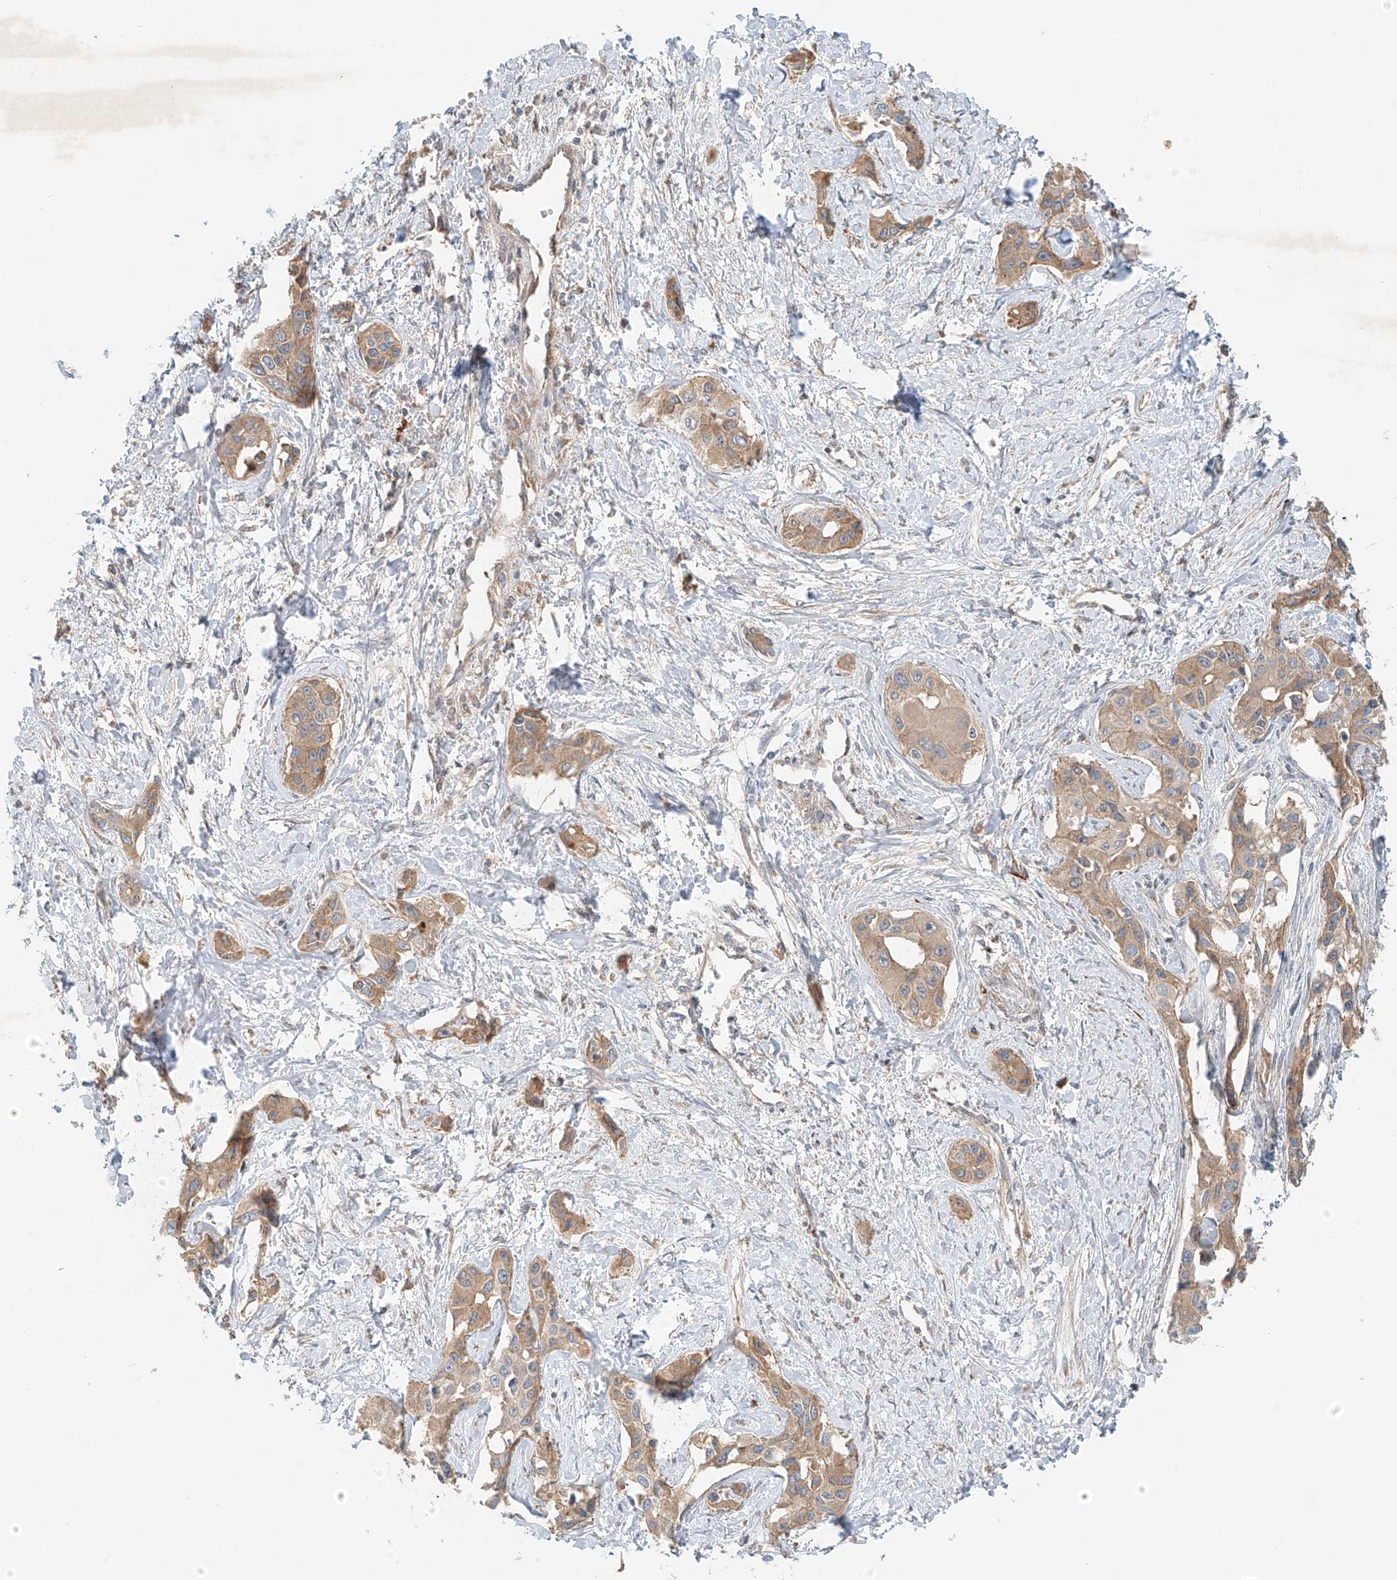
{"staining": {"intensity": "weak", "quantity": ">75%", "location": "cytoplasmic/membranous"}, "tissue": "liver cancer", "cell_type": "Tumor cells", "image_type": "cancer", "snomed": [{"axis": "morphology", "description": "Cholangiocarcinoma"}, {"axis": "topography", "description": "Liver"}], "caption": "Liver cancer (cholangiocarcinoma) stained with DAB immunohistochemistry (IHC) displays low levels of weak cytoplasmic/membranous expression in about >75% of tumor cells.", "gene": "LYRM9", "patient": {"sex": "male", "age": 59}}